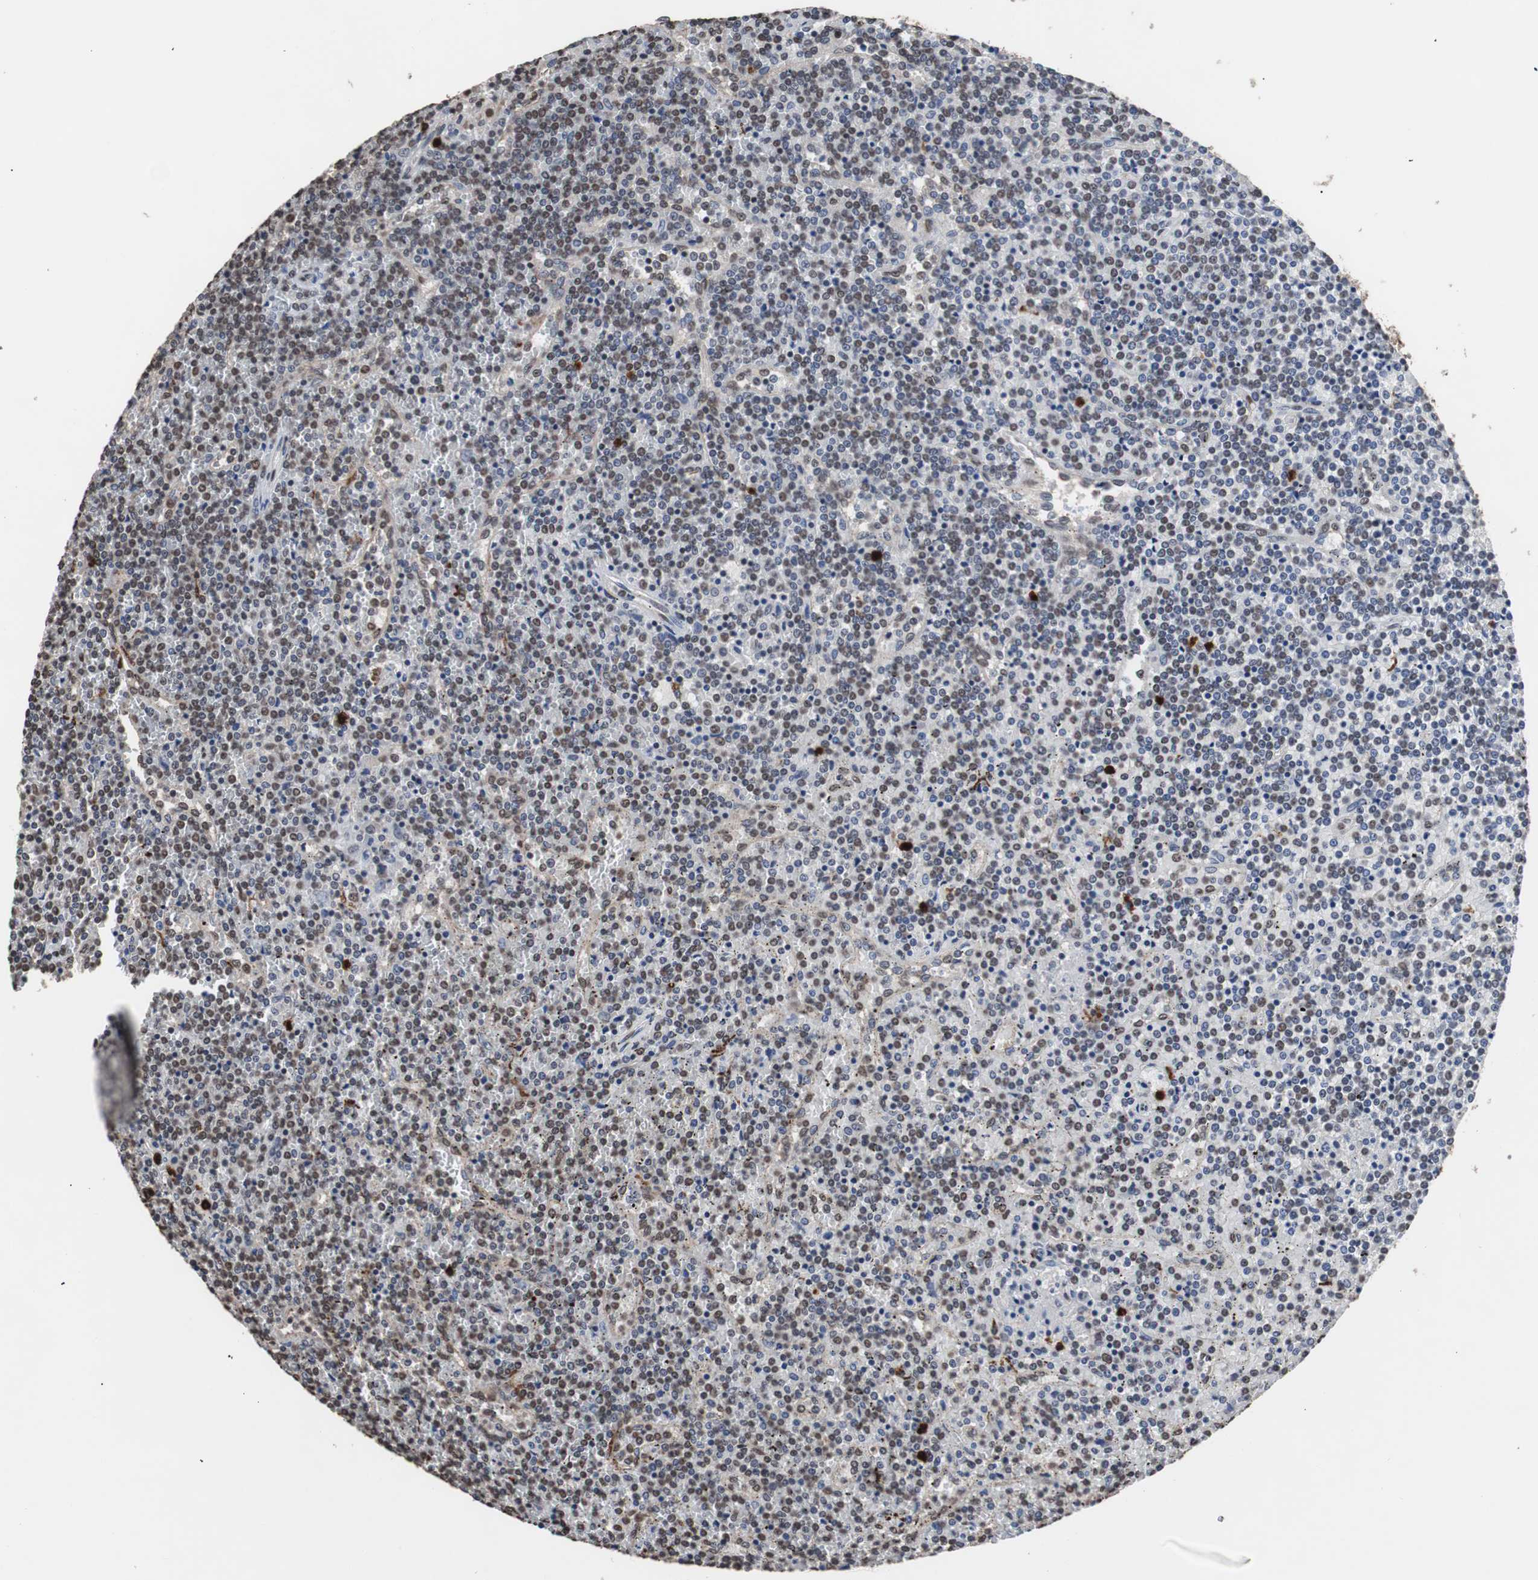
{"staining": {"intensity": "weak", "quantity": "25%-75%", "location": "nuclear"}, "tissue": "lymphoma", "cell_type": "Tumor cells", "image_type": "cancer", "snomed": [{"axis": "morphology", "description": "Malignant lymphoma, non-Hodgkin's type, Low grade"}, {"axis": "topography", "description": "Spleen"}], "caption": "A brown stain shows weak nuclear positivity of a protein in malignant lymphoma, non-Hodgkin's type (low-grade) tumor cells.", "gene": "MED27", "patient": {"sex": "female", "age": 19}}